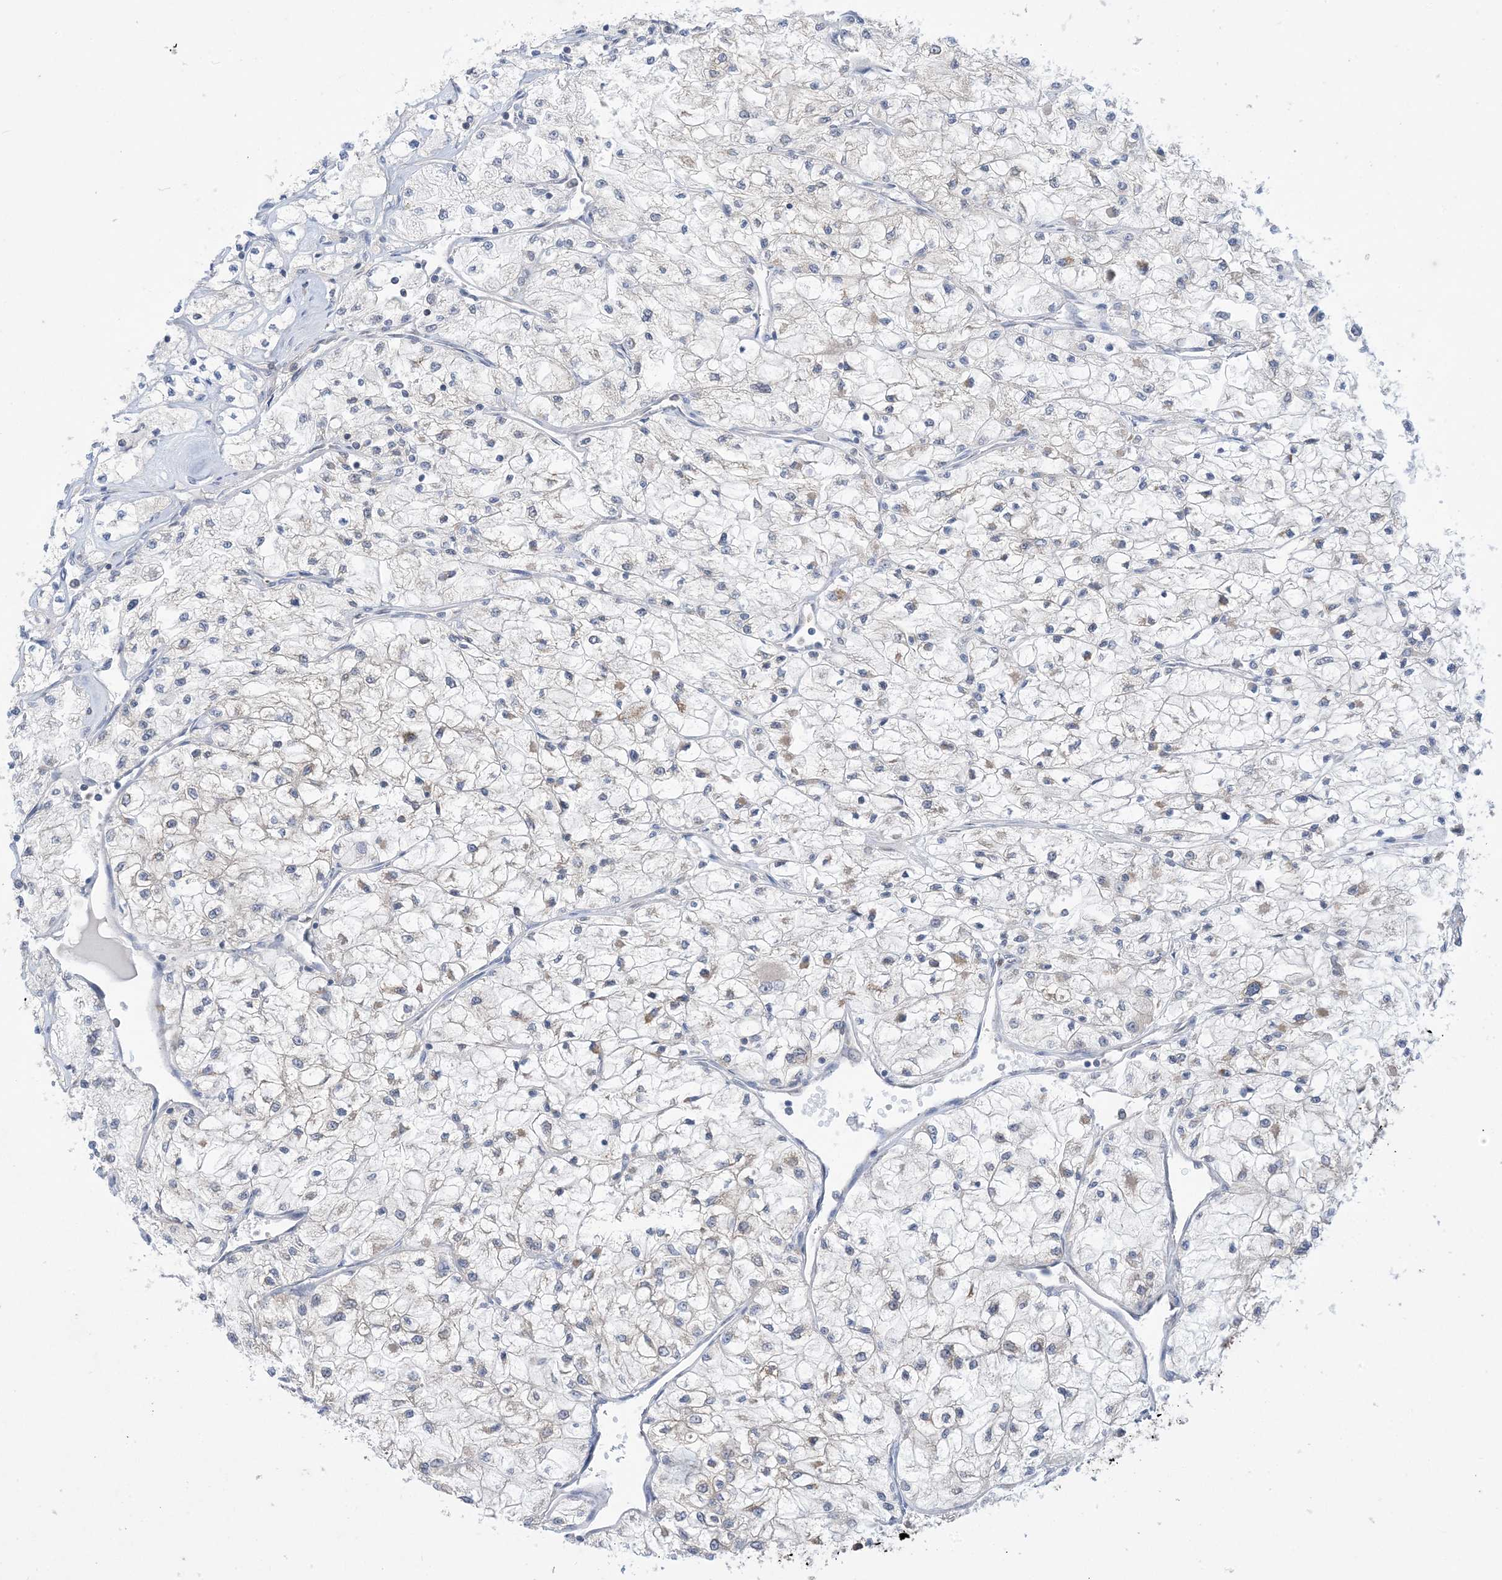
{"staining": {"intensity": "negative", "quantity": "none", "location": "none"}, "tissue": "renal cancer", "cell_type": "Tumor cells", "image_type": "cancer", "snomed": [{"axis": "morphology", "description": "Adenocarcinoma, NOS"}, {"axis": "topography", "description": "Kidney"}], "caption": "Immunohistochemistry histopathology image of neoplastic tissue: renal adenocarcinoma stained with DAB (3,3'-diaminobenzidine) shows no significant protein positivity in tumor cells. (Brightfield microscopy of DAB IHC at high magnification).", "gene": "AOC1", "patient": {"sex": "male", "age": 80}}